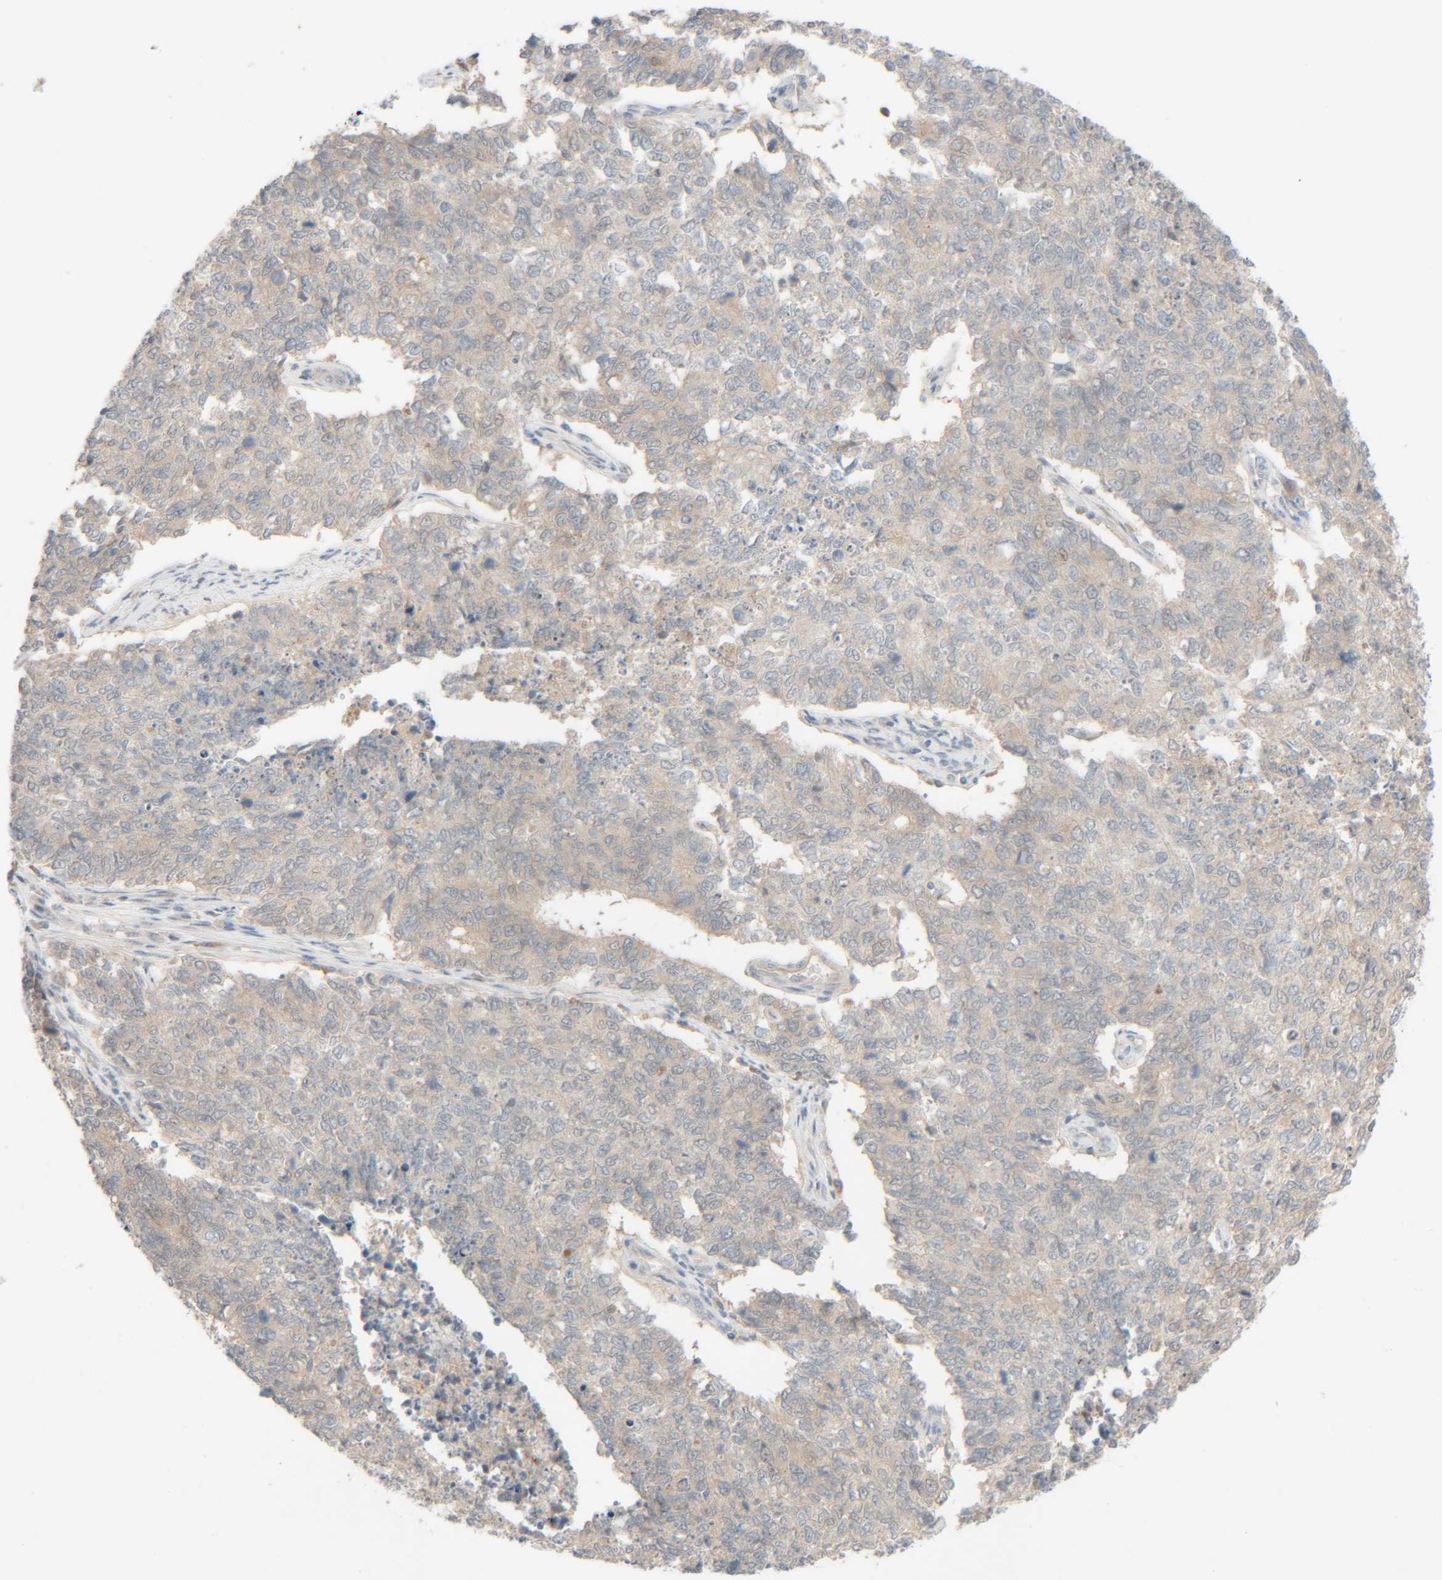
{"staining": {"intensity": "negative", "quantity": "none", "location": "none"}, "tissue": "cervical cancer", "cell_type": "Tumor cells", "image_type": "cancer", "snomed": [{"axis": "morphology", "description": "Squamous cell carcinoma, NOS"}, {"axis": "topography", "description": "Cervix"}], "caption": "This is an immunohistochemistry photomicrograph of cervical cancer (squamous cell carcinoma). There is no staining in tumor cells.", "gene": "CHKA", "patient": {"sex": "female", "age": 63}}